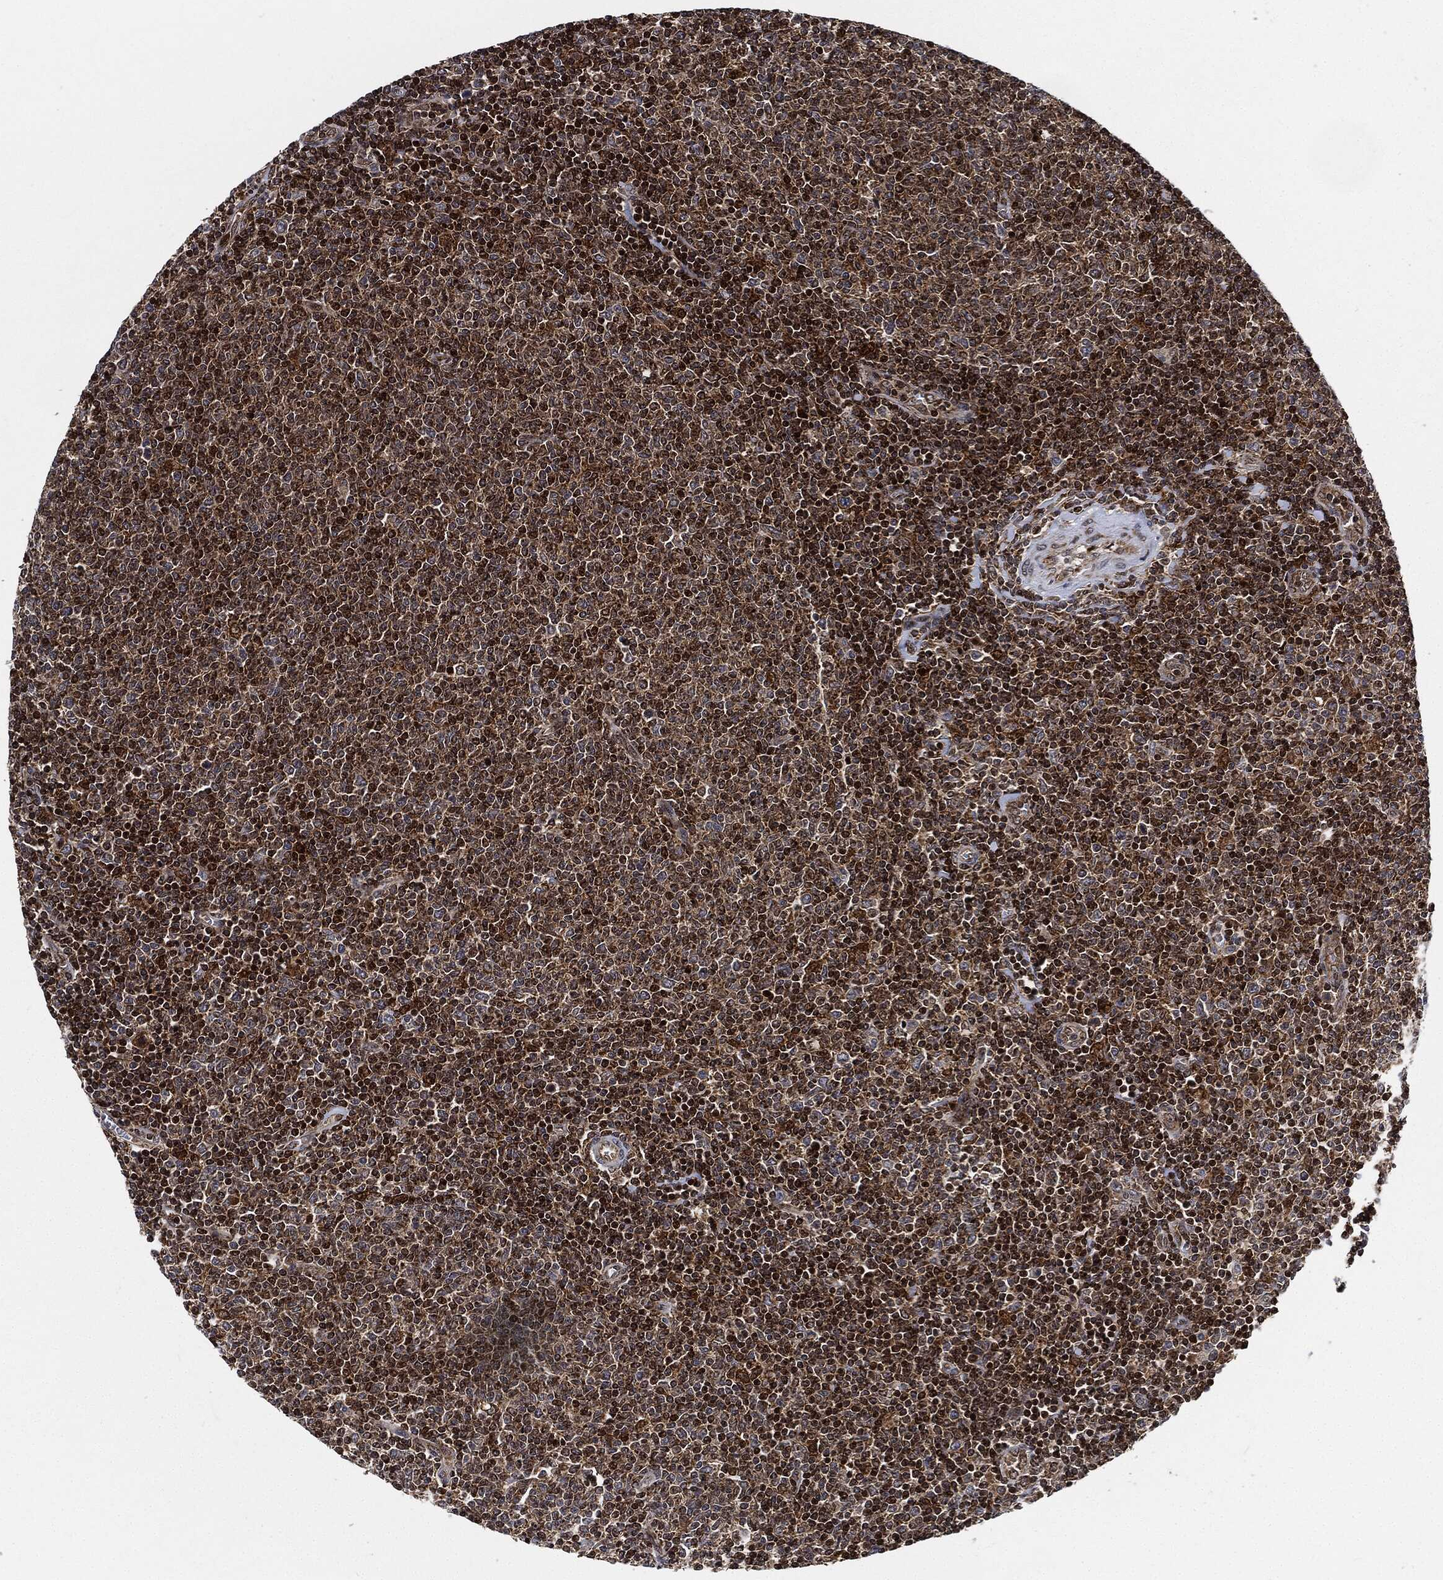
{"staining": {"intensity": "moderate", "quantity": ">75%", "location": "cytoplasmic/membranous"}, "tissue": "lymphoma", "cell_type": "Tumor cells", "image_type": "cancer", "snomed": [{"axis": "morphology", "description": "Malignant lymphoma, non-Hodgkin's type, Low grade"}, {"axis": "topography", "description": "Lymph node"}], "caption": "Immunohistochemistry (DAB) staining of low-grade malignant lymphoma, non-Hodgkin's type exhibits moderate cytoplasmic/membranous protein staining in about >75% of tumor cells. The protein is stained brown, and the nuclei are stained in blue (DAB IHC with brightfield microscopy, high magnification).", "gene": "RNASEL", "patient": {"sex": "male", "age": 52}}